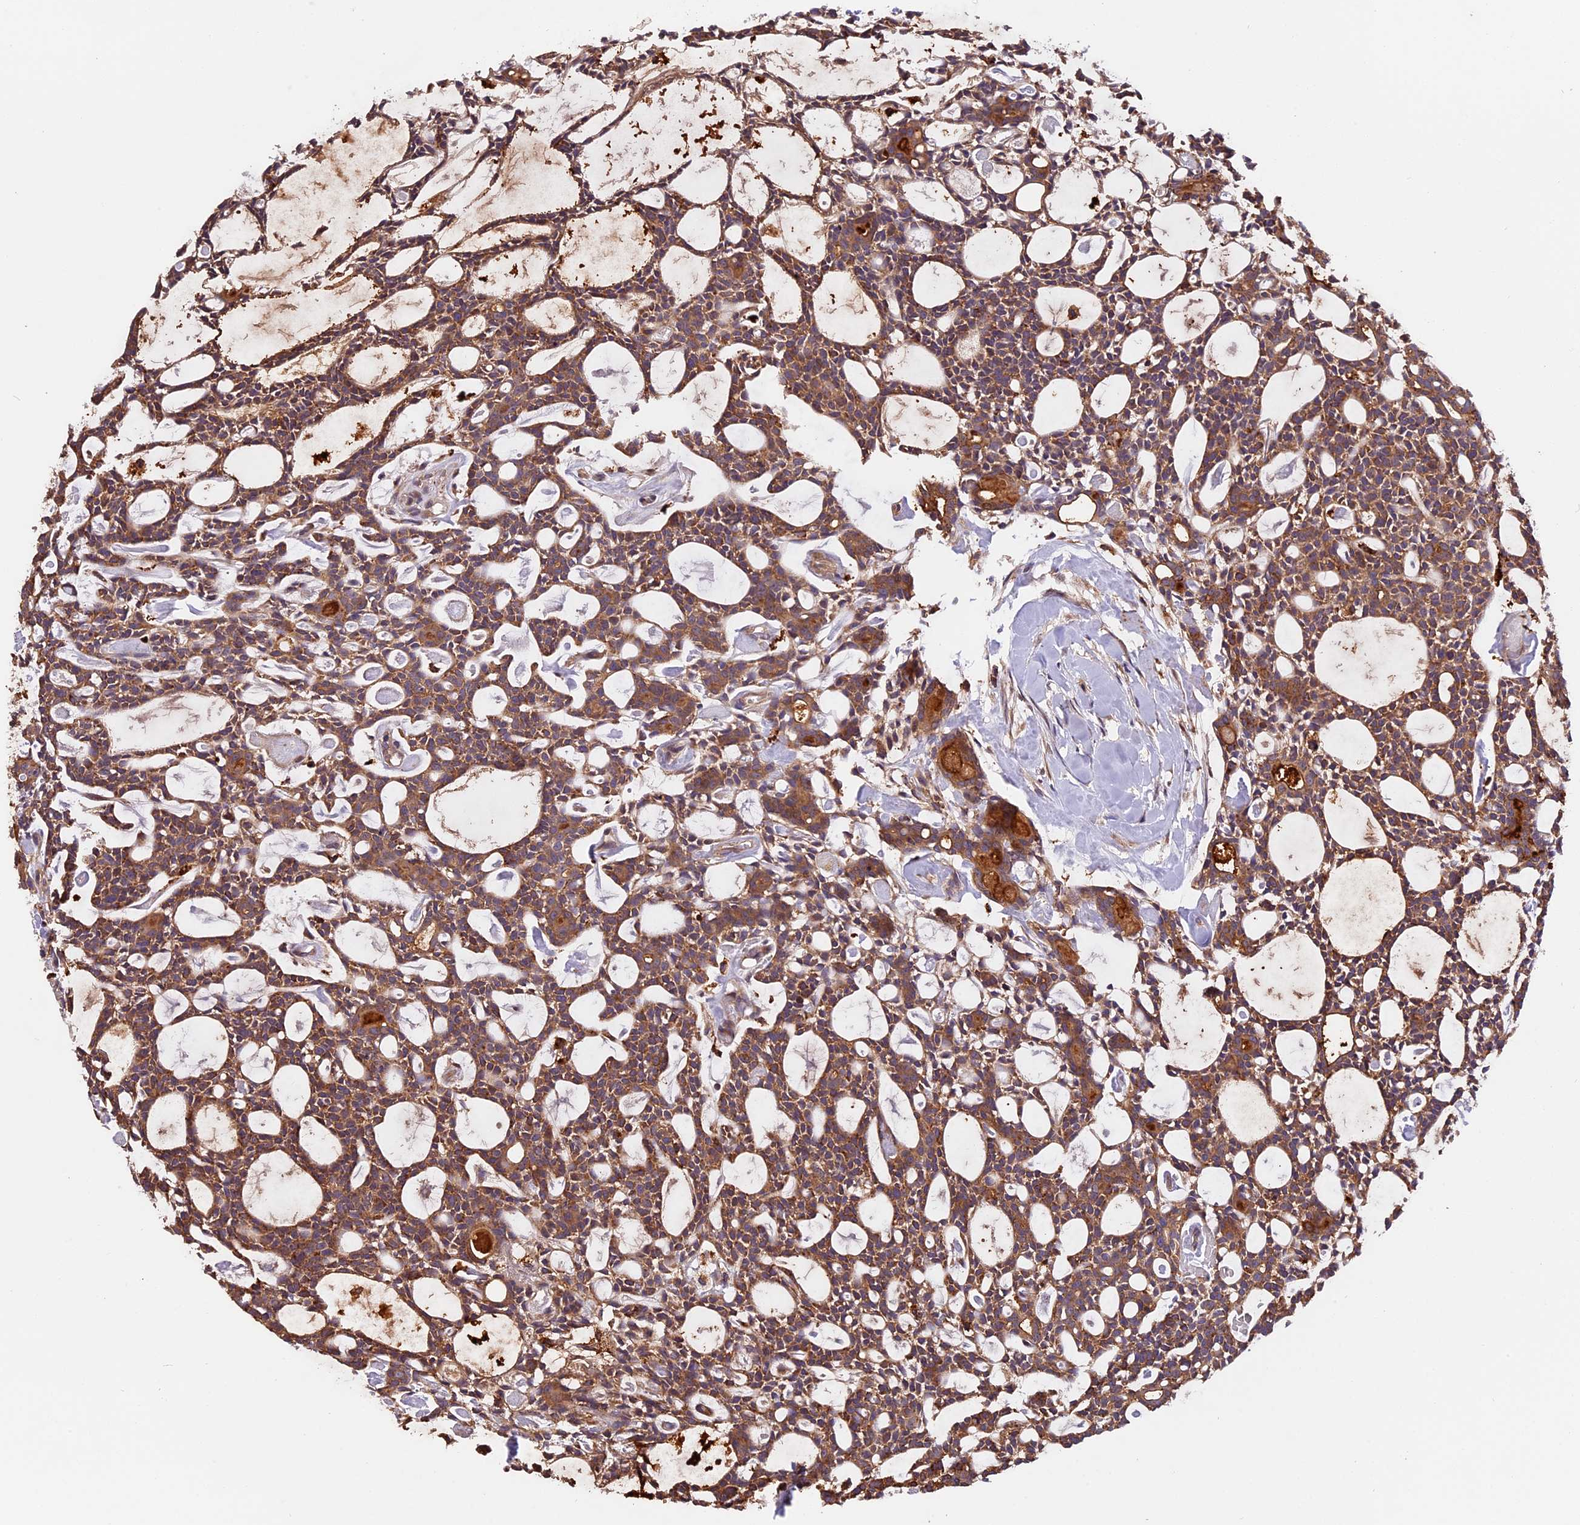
{"staining": {"intensity": "moderate", "quantity": ">75%", "location": "cytoplasmic/membranous"}, "tissue": "head and neck cancer", "cell_type": "Tumor cells", "image_type": "cancer", "snomed": [{"axis": "morphology", "description": "Adenocarcinoma, NOS"}, {"axis": "topography", "description": "Salivary gland"}, {"axis": "topography", "description": "Head-Neck"}], "caption": "Head and neck adenocarcinoma stained with a brown dye displays moderate cytoplasmic/membranous positive expression in approximately >75% of tumor cells.", "gene": "COPE", "patient": {"sex": "male", "age": 55}}